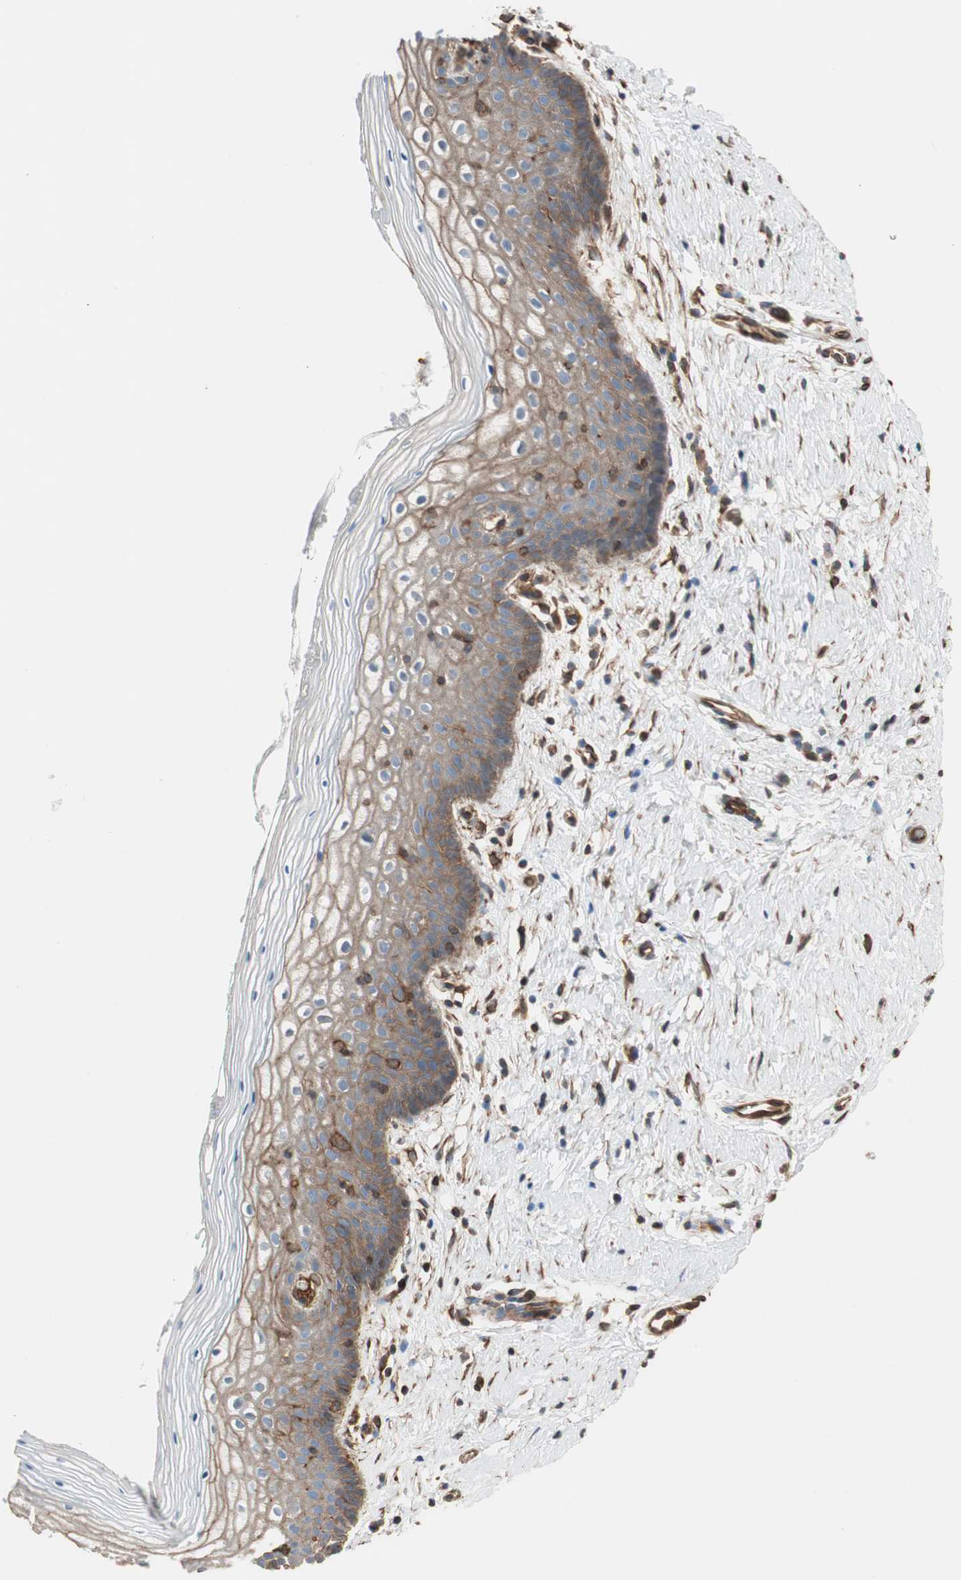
{"staining": {"intensity": "moderate", "quantity": "25%-75%", "location": "cytoplasmic/membranous"}, "tissue": "vagina", "cell_type": "Squamous epithelial cells", "image_type": "normal", "snomed": [{"axis": "morphology", "description": "Normal tissue, NOS"}, {"axis": "topography", "description": "Vagina"}], "caption": "An immunohistochemistry (IHC) image of benign tissue is shown. Protein staining in brown highlights moderate cytoplasmic/membranous positivity in vagina within squamous epithelial cells. (DAB (3,3'-diaminobenzidine) = brown stain, brightfield microscopy at high magnification).", "gene": "TCTA", "patient": {"sex": "female", "age": 46}}